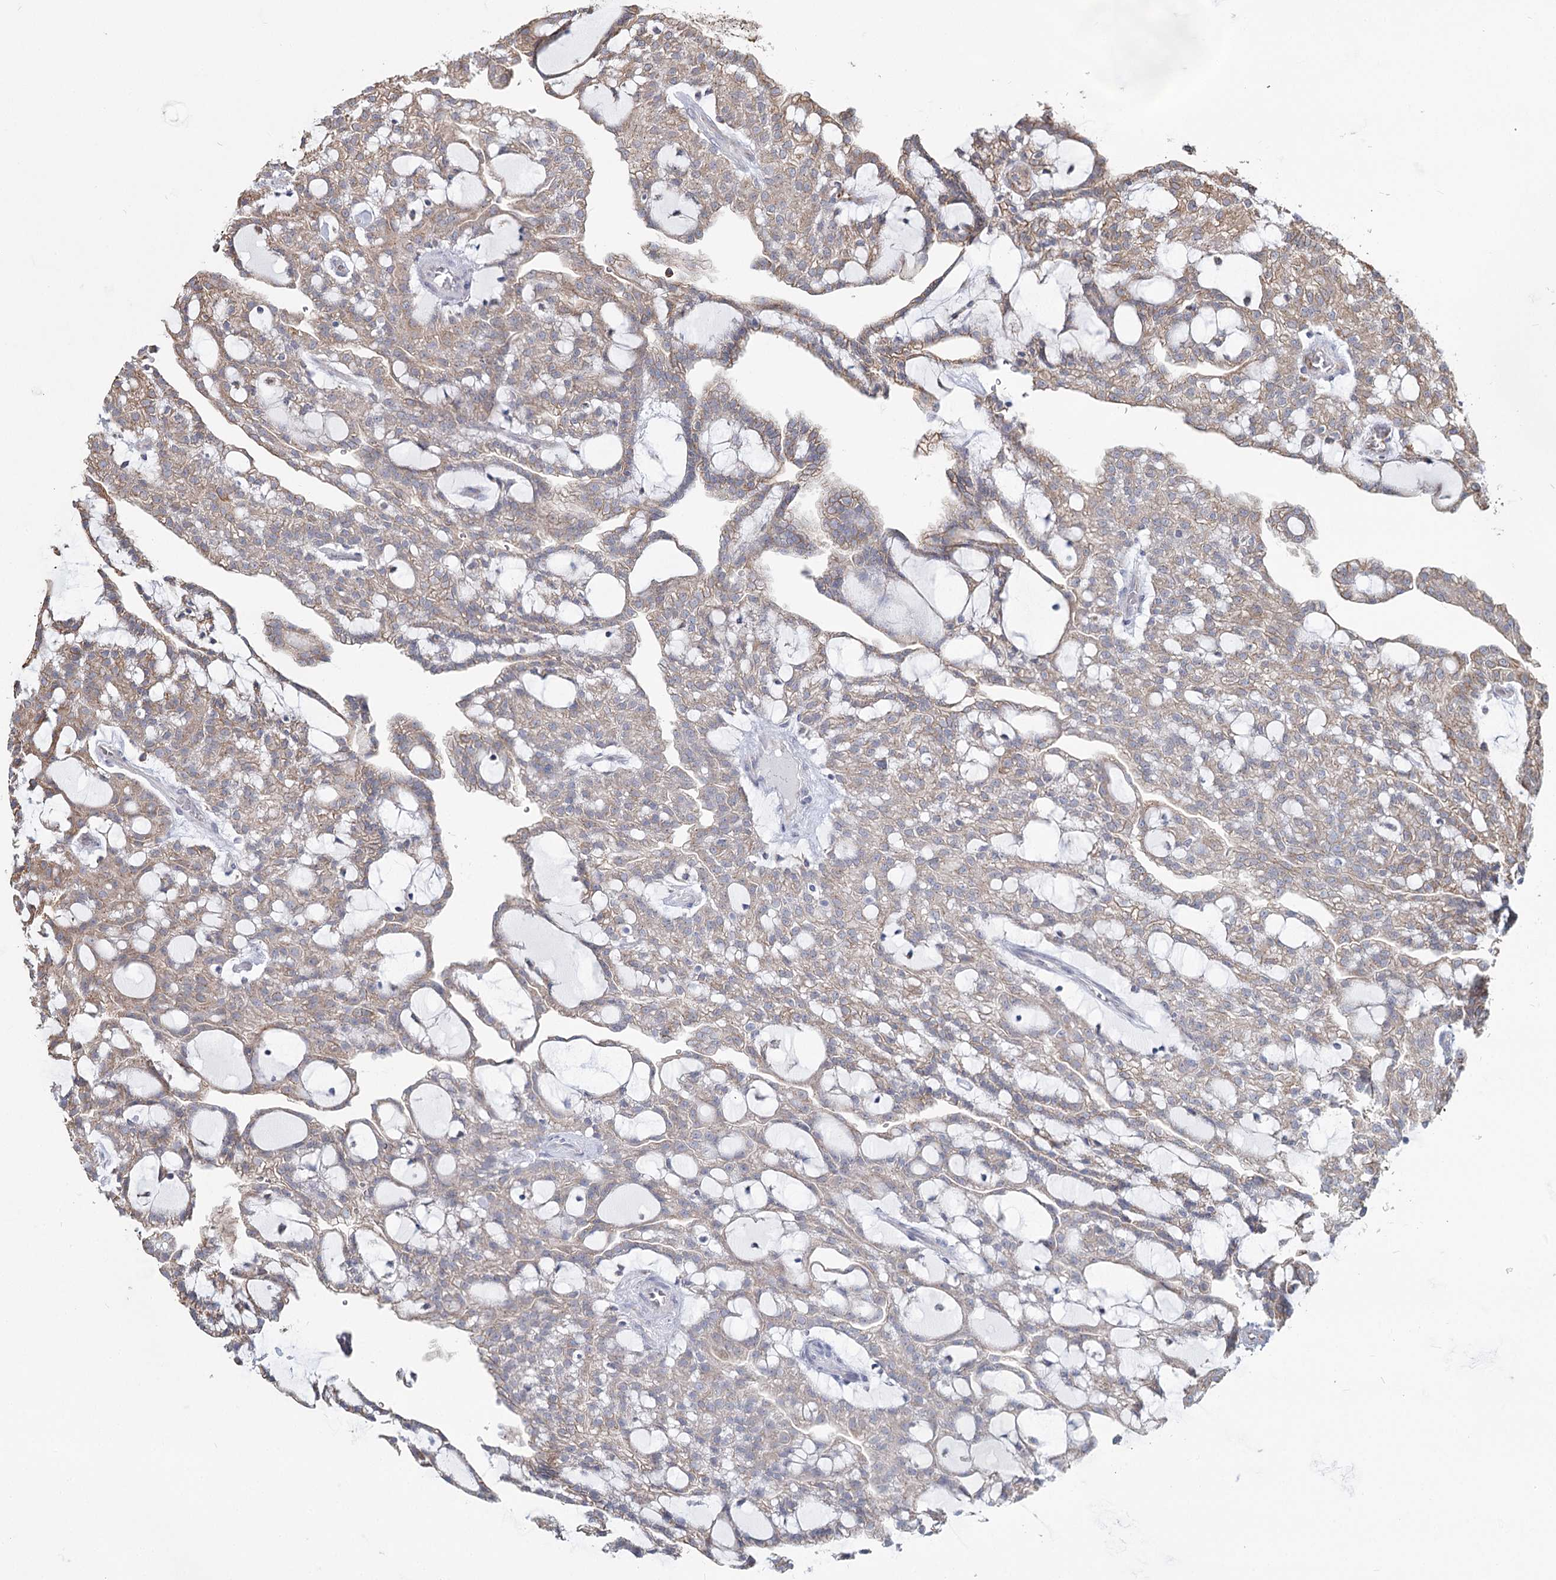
{"staining": {"intensity": "negative", "quantity": "none", "location": "none"}, "tissue": "renal cancer", "cell_type": "Tumor cells", "image_type": "cancer", "snomed": [{"axis": "morphology", "description": "Adenocarcinoma, NOS"}, {"axis": "topography", "description": "Kidney"}], "caption": "Immunohistochemical staining of renal cancer (adenocarcinoma) displays no significant staining in tumor cells.", "gene": "ZCCHC9", "patient": {"sex": "male", "age": 63}}